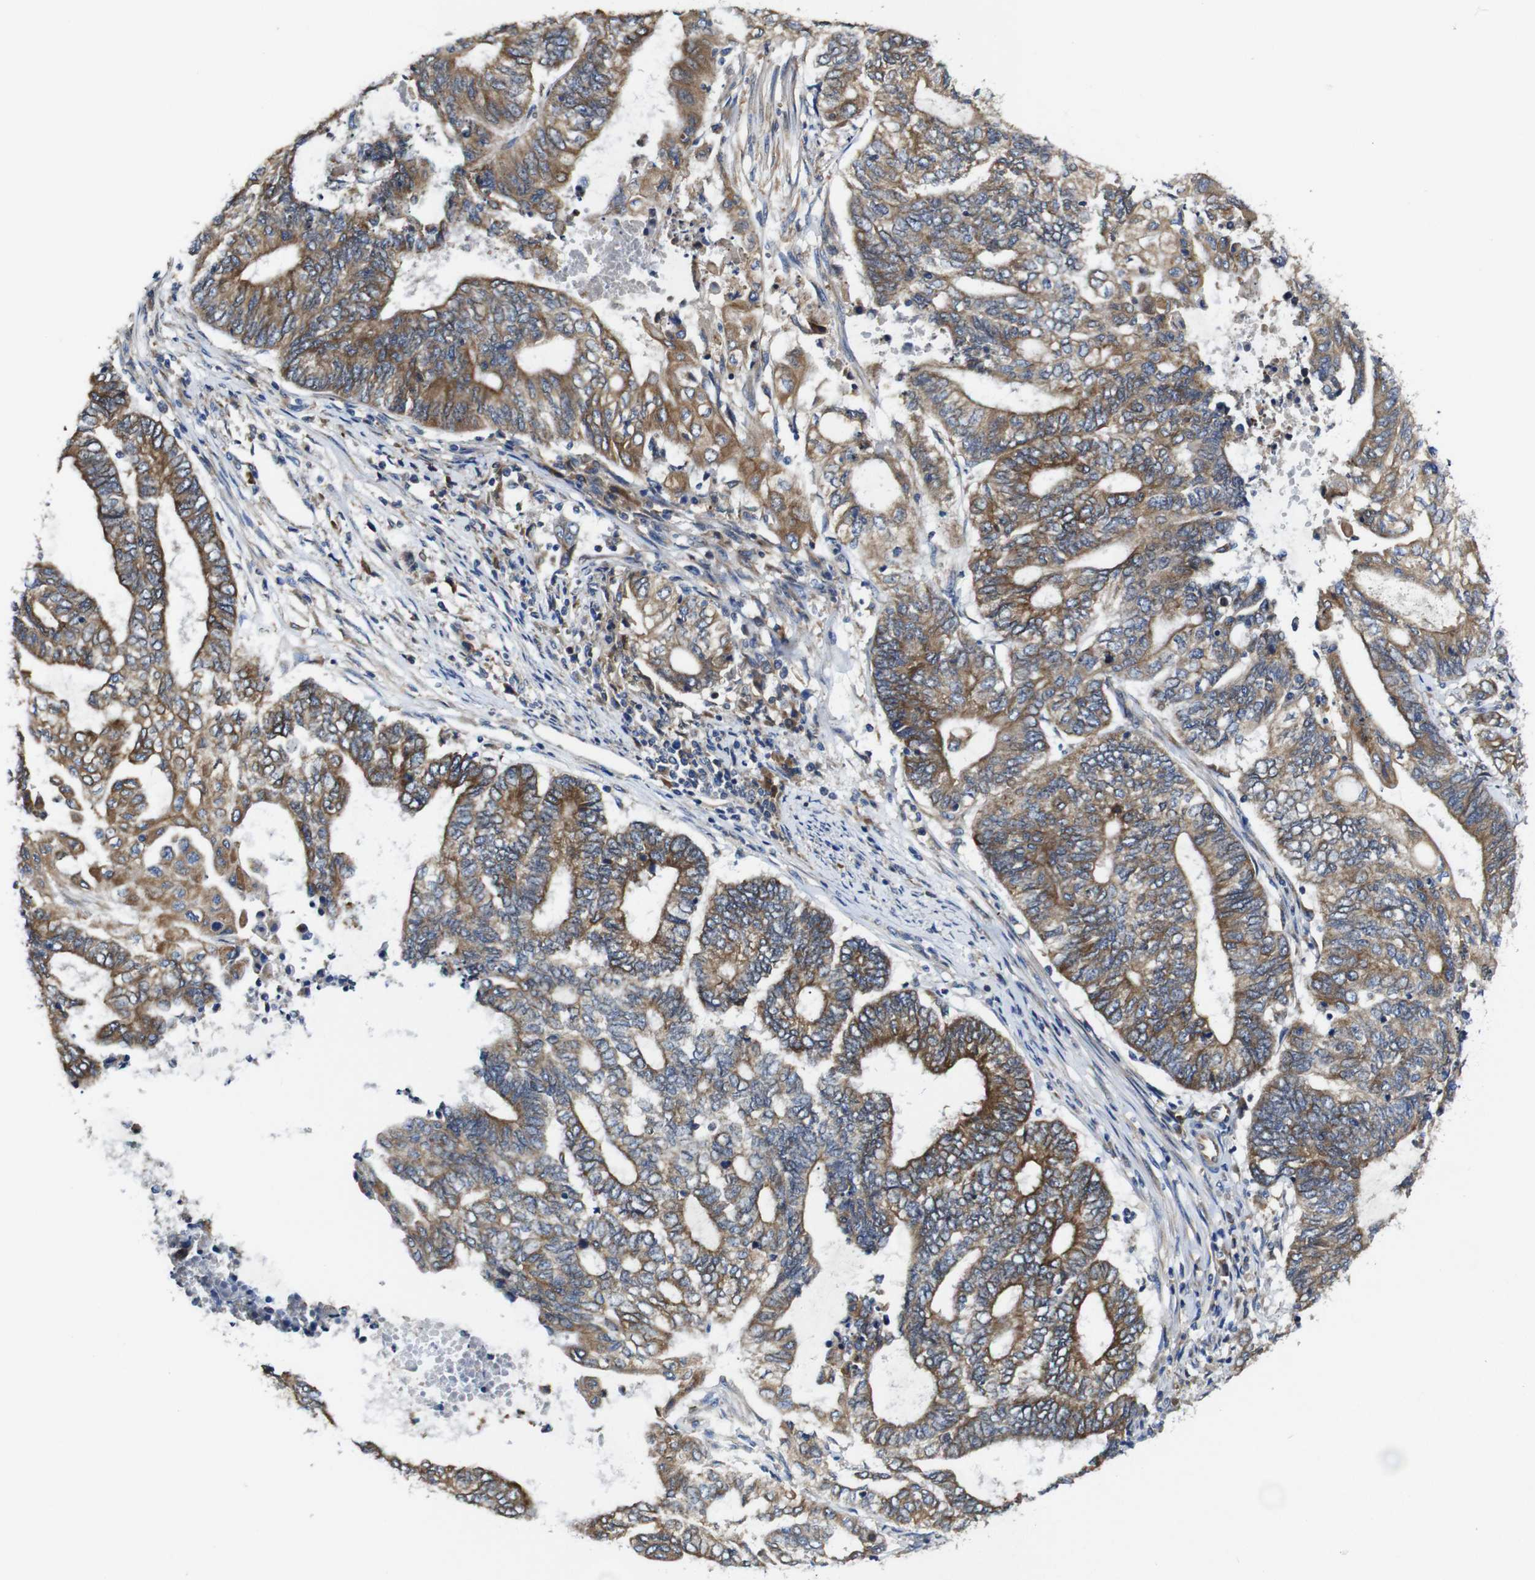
{"staining": {"intensity": "moderate", "quantity": ">75%", "location": "cytoplasmic/membranous"}, "tissue": "endometrial cancer", "cell_type": "Tumor cells", "image_type": "cancer", "snomed": [{"axis": "morphology", "description": "Adenocarcinoma, NOS"}, {"axis": "topography", "description": "Uterus"}, {"axis": "topography", "description": "Endometrium"}], "caption": "A medium amount of moderate cytoplasmic/membranous expression is present in about >75% of tumor cells in adenocarcinoma (endometrial) tissue.", "gene": "CLCC1", "patient": {"sex": "female", "age": 70}}